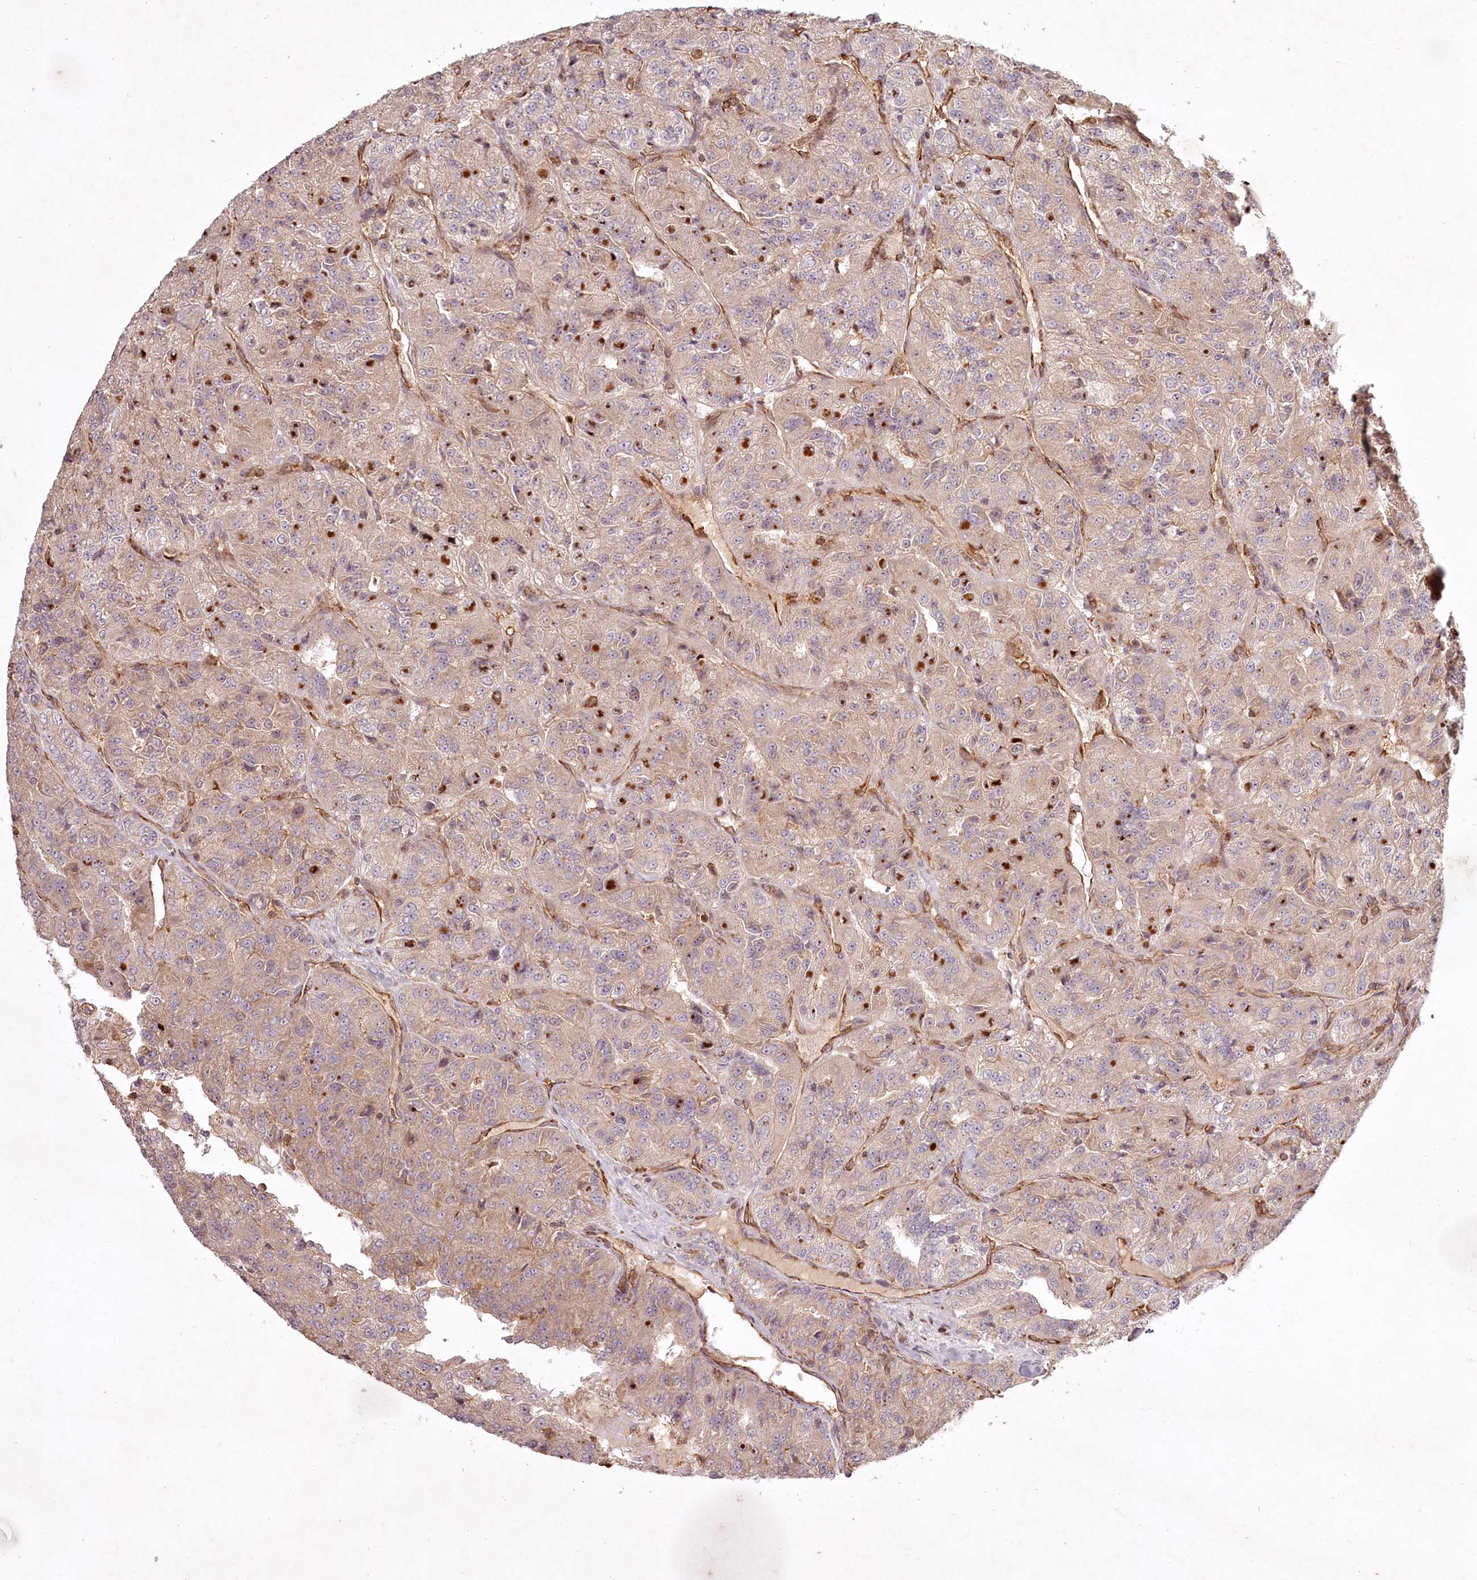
{"staining": {"intensity": "moderate", "quantity": "25%-75%", "location": "cytoplasmic/membranous"}, "tissue": "renal cancer", "cell_type": "Tumor cells", "image_type": "cancer", "snomed": [{"axis": "morphology", "description": "Adenocarcinoma, NOS"}, {"axis": "topography", "description": "Kidney"}], "caption": "This micrograph reveals IHC staining of renal adenocarcinoma, with medium moderate cytoplasmic/membranous staining in about 25%-75% of tumor cells.", "gene": "TMIE", "patient": {"sex": "female", "age": 63}}